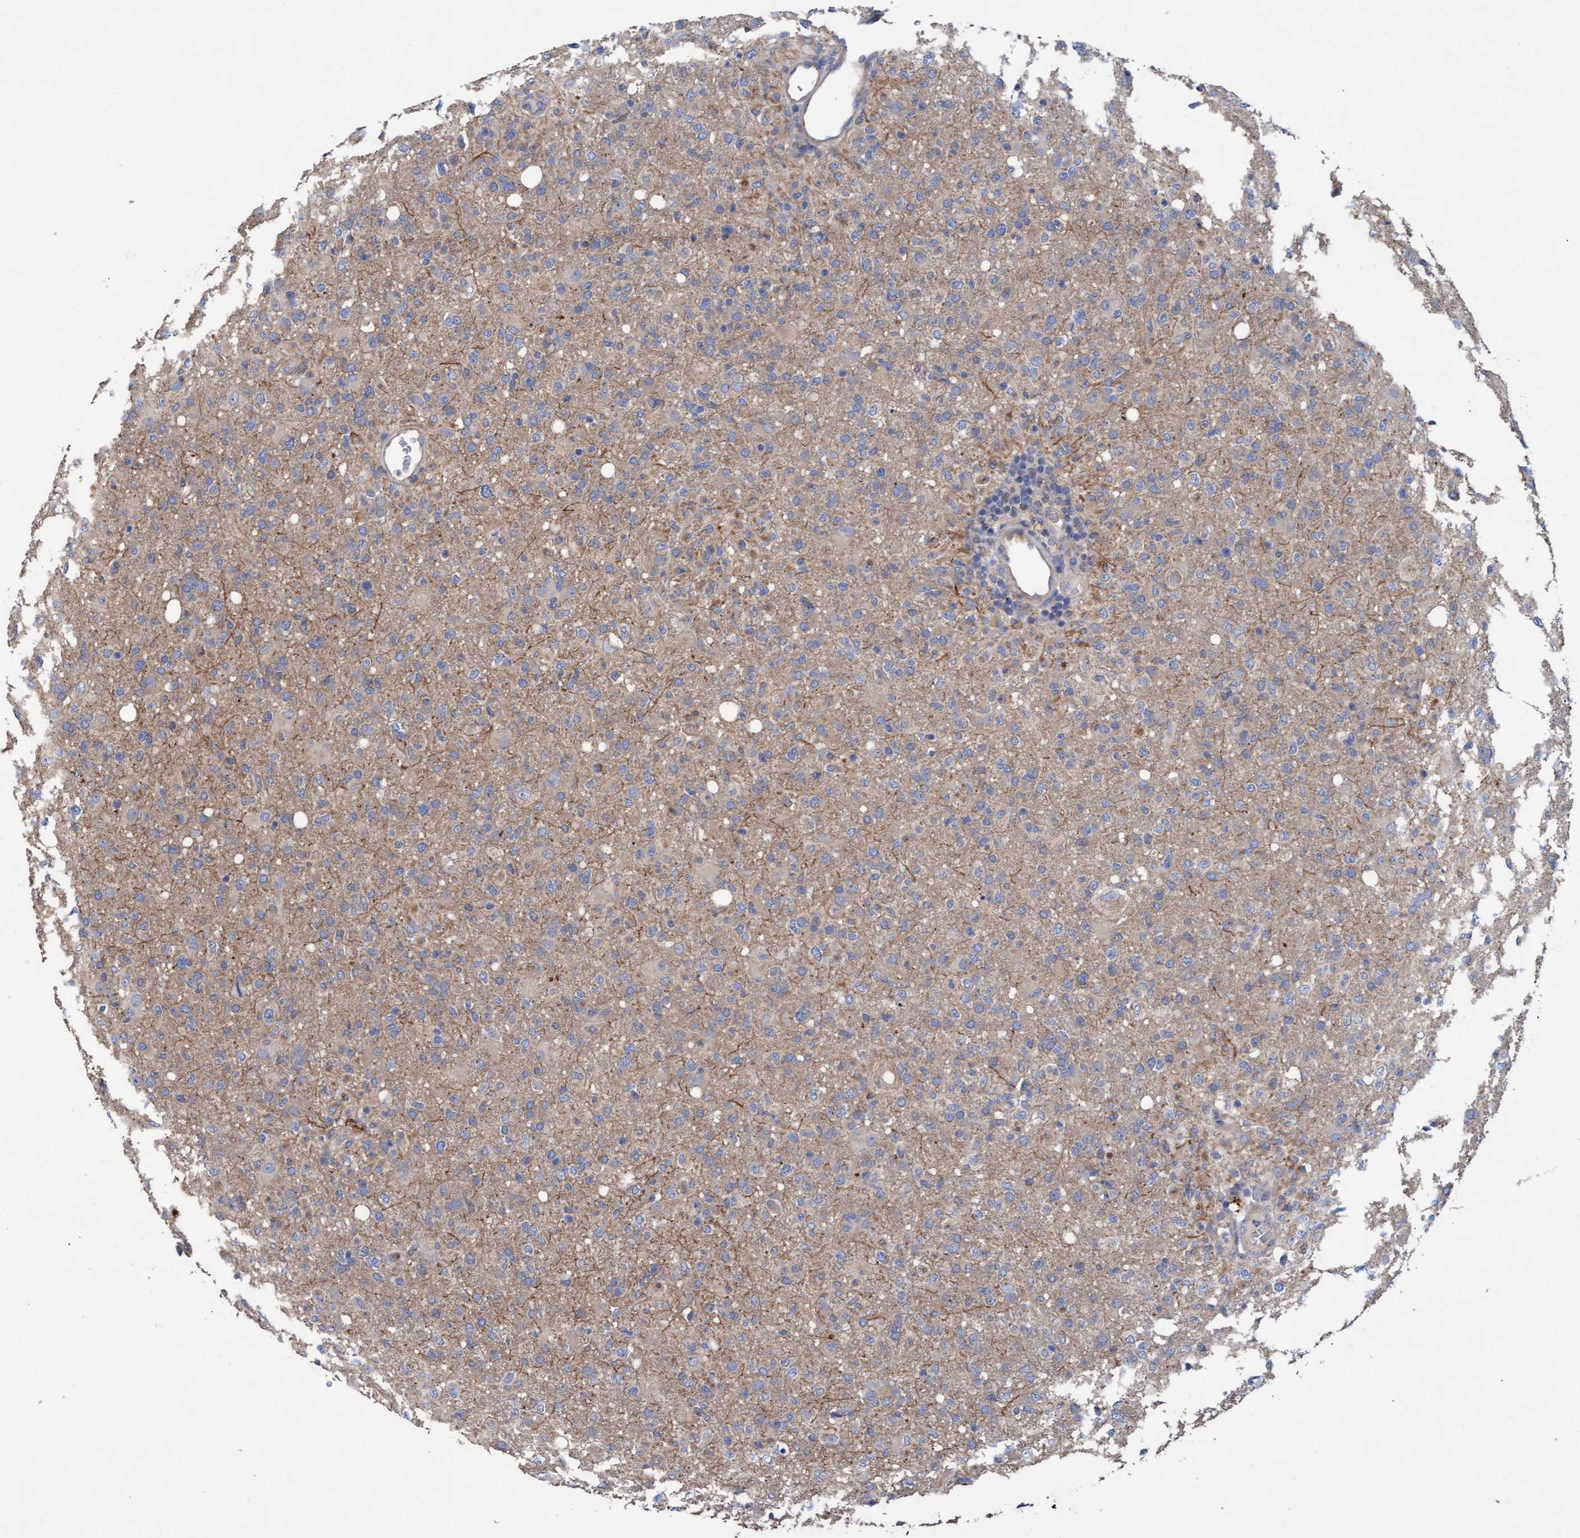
{"staining": {"intensity": "weak", "quantity": "25%-75%", "location": "cytoplasmic/membranous"}, "tissue": "glioma", "cell_type": "Tumor cells", "image_type": "cancer", "snomed": [{"axis": "morphology", "description": "Glioma, malignant, High grade"}, {"axis": "topography", "description": "Brain"}], "caption": "Immunohistochemical staining of high-grade glioma (malignant) shows low levels of weak cytoplasmic/membranous protein expression in approximately 25%-75% of tumor cells.", "gene": "MRPL38", "patient": {"sex": "female", "age": 57}}